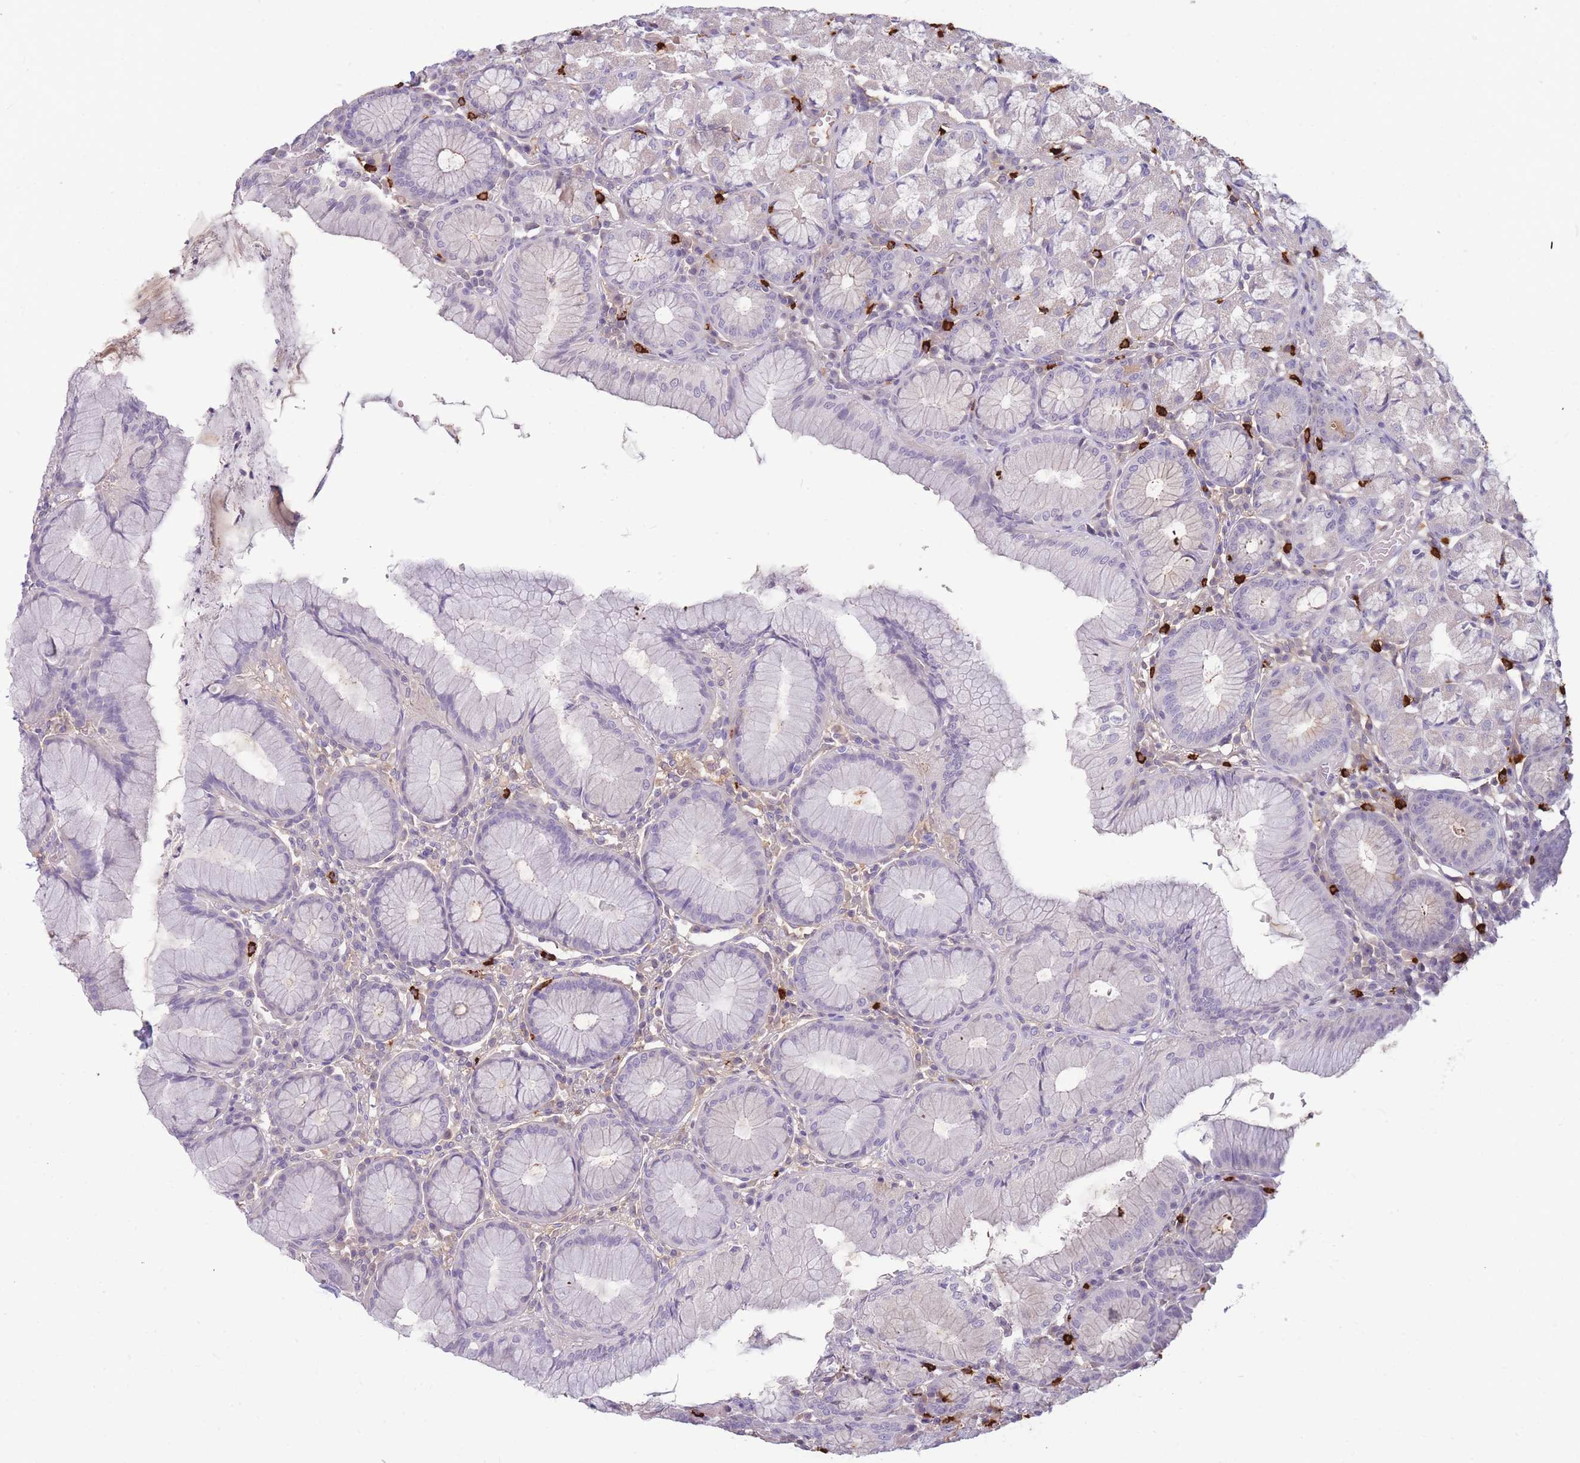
{"staining": {"intensity": "negative", "quantity": "none", "location": "none"}, "tissue": "stomach", "cell_type": "Glandular cells", "image_type": "normal", "snomed": [{"axis": "morphology", "description": "Normal tissue, NOS"}, {"axis": "topography", "description": "Stomach"}], "caption": "The IHC photomicrograph has no significant expression in glandular cells of stomach. (DAB (3,3'-diaminobenzidine) IHC with hematoxylin counter stain).", "gene": "TPSD1", "patient": {"sex": "male", "age": 55}}